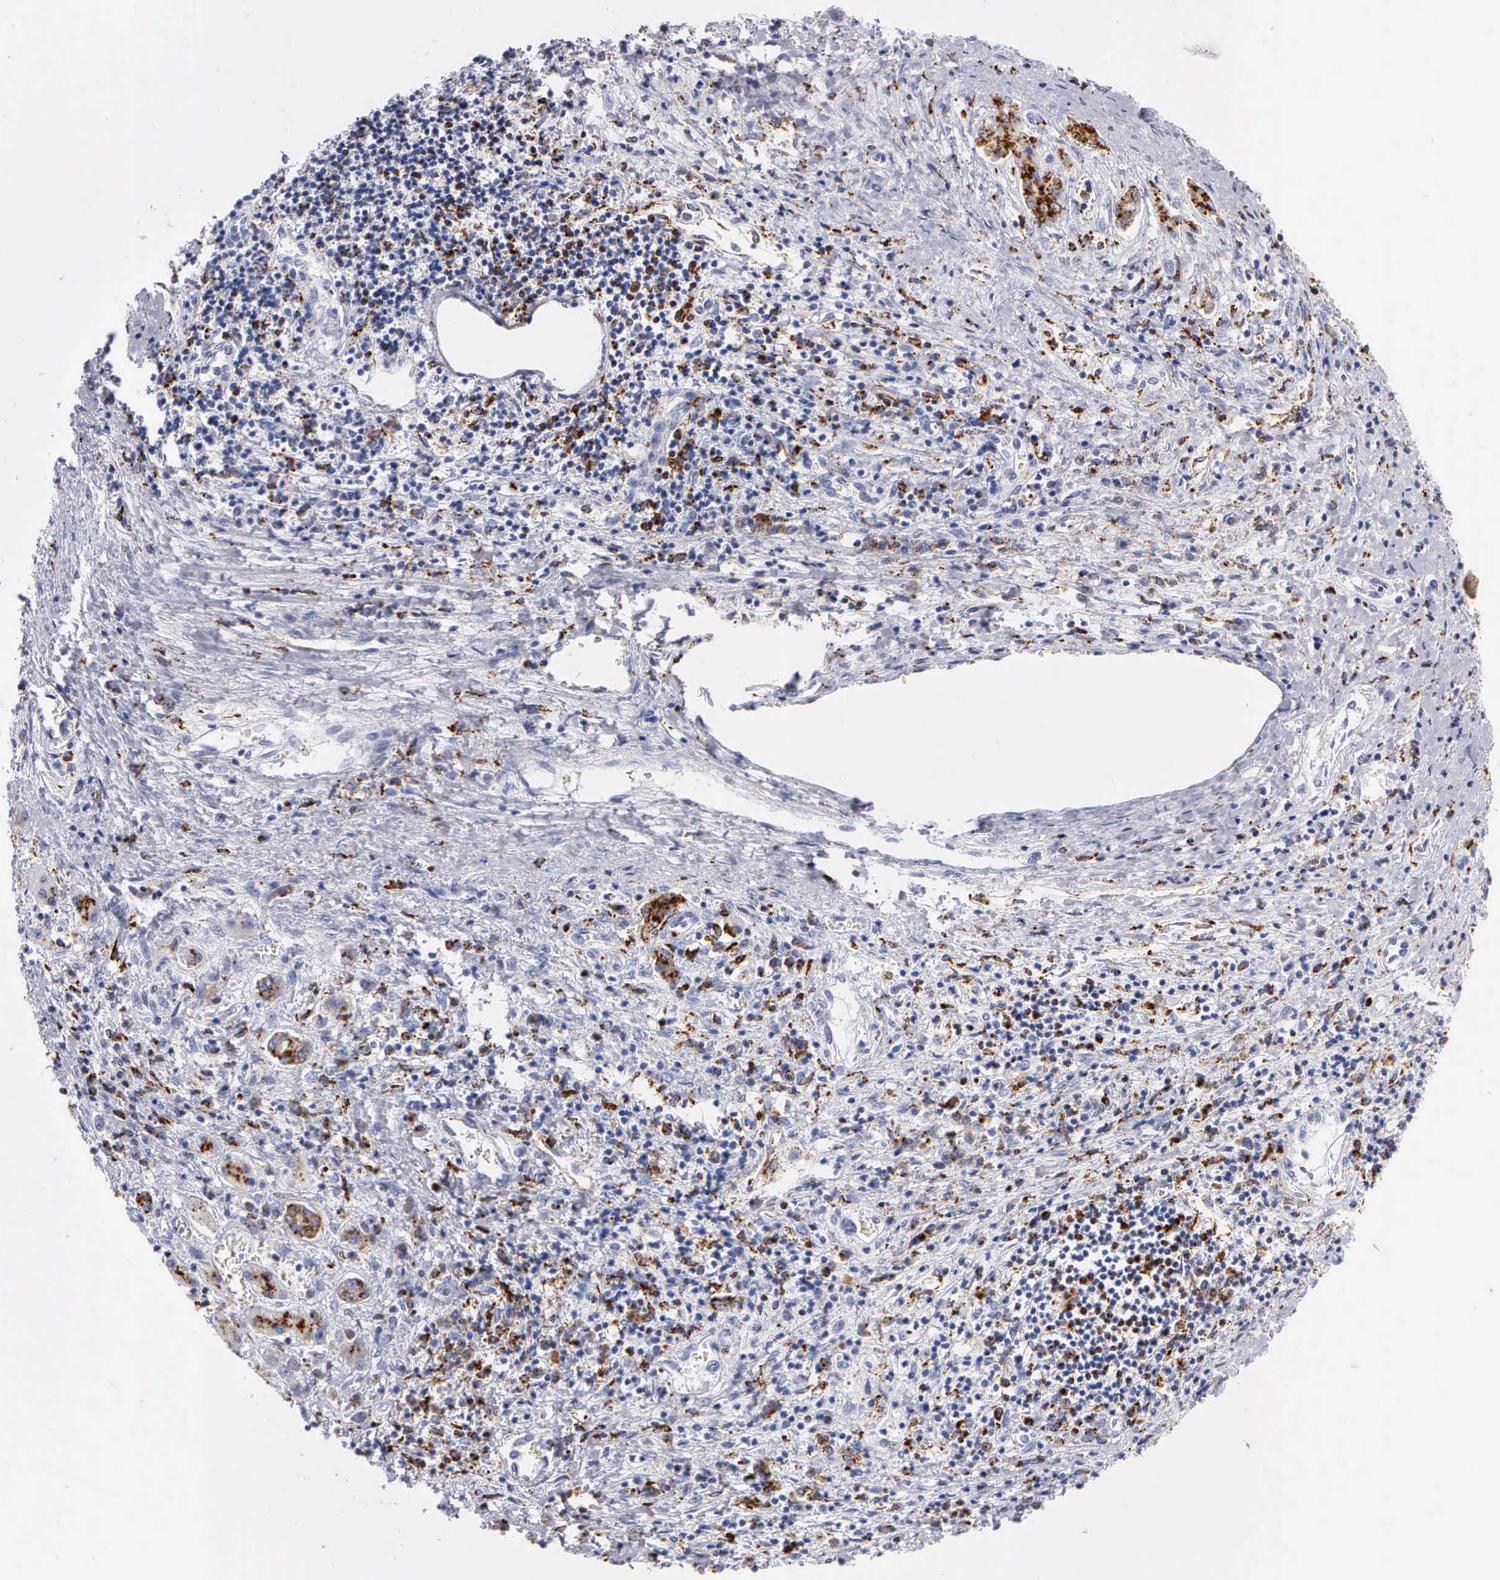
{"staining": {"intensity": "moderate", "quantity": "25%-75%", "location": "cytoplasmic/membranous"}, "tissue": "liver cancer", "cell_type": "Tumor cells", "image_type": "cancer", "snomed": [{"axis": "morphology", "description": "Carcinoma, Hepatocellular, NOS"}, {"axis": "topography", "description": "Liver"}], "caption": "This photomicrograph demonstrates liver hepatocellular carcinoma stained with immunohistochemistry to label a protein in brown. The cytoplasmic/membranous of tumor cells show moderate positivity for the protein. Nuclei are counter-stained blue.", "gene": "CTSH", "patient": {"sex": "male", "age": 24}}